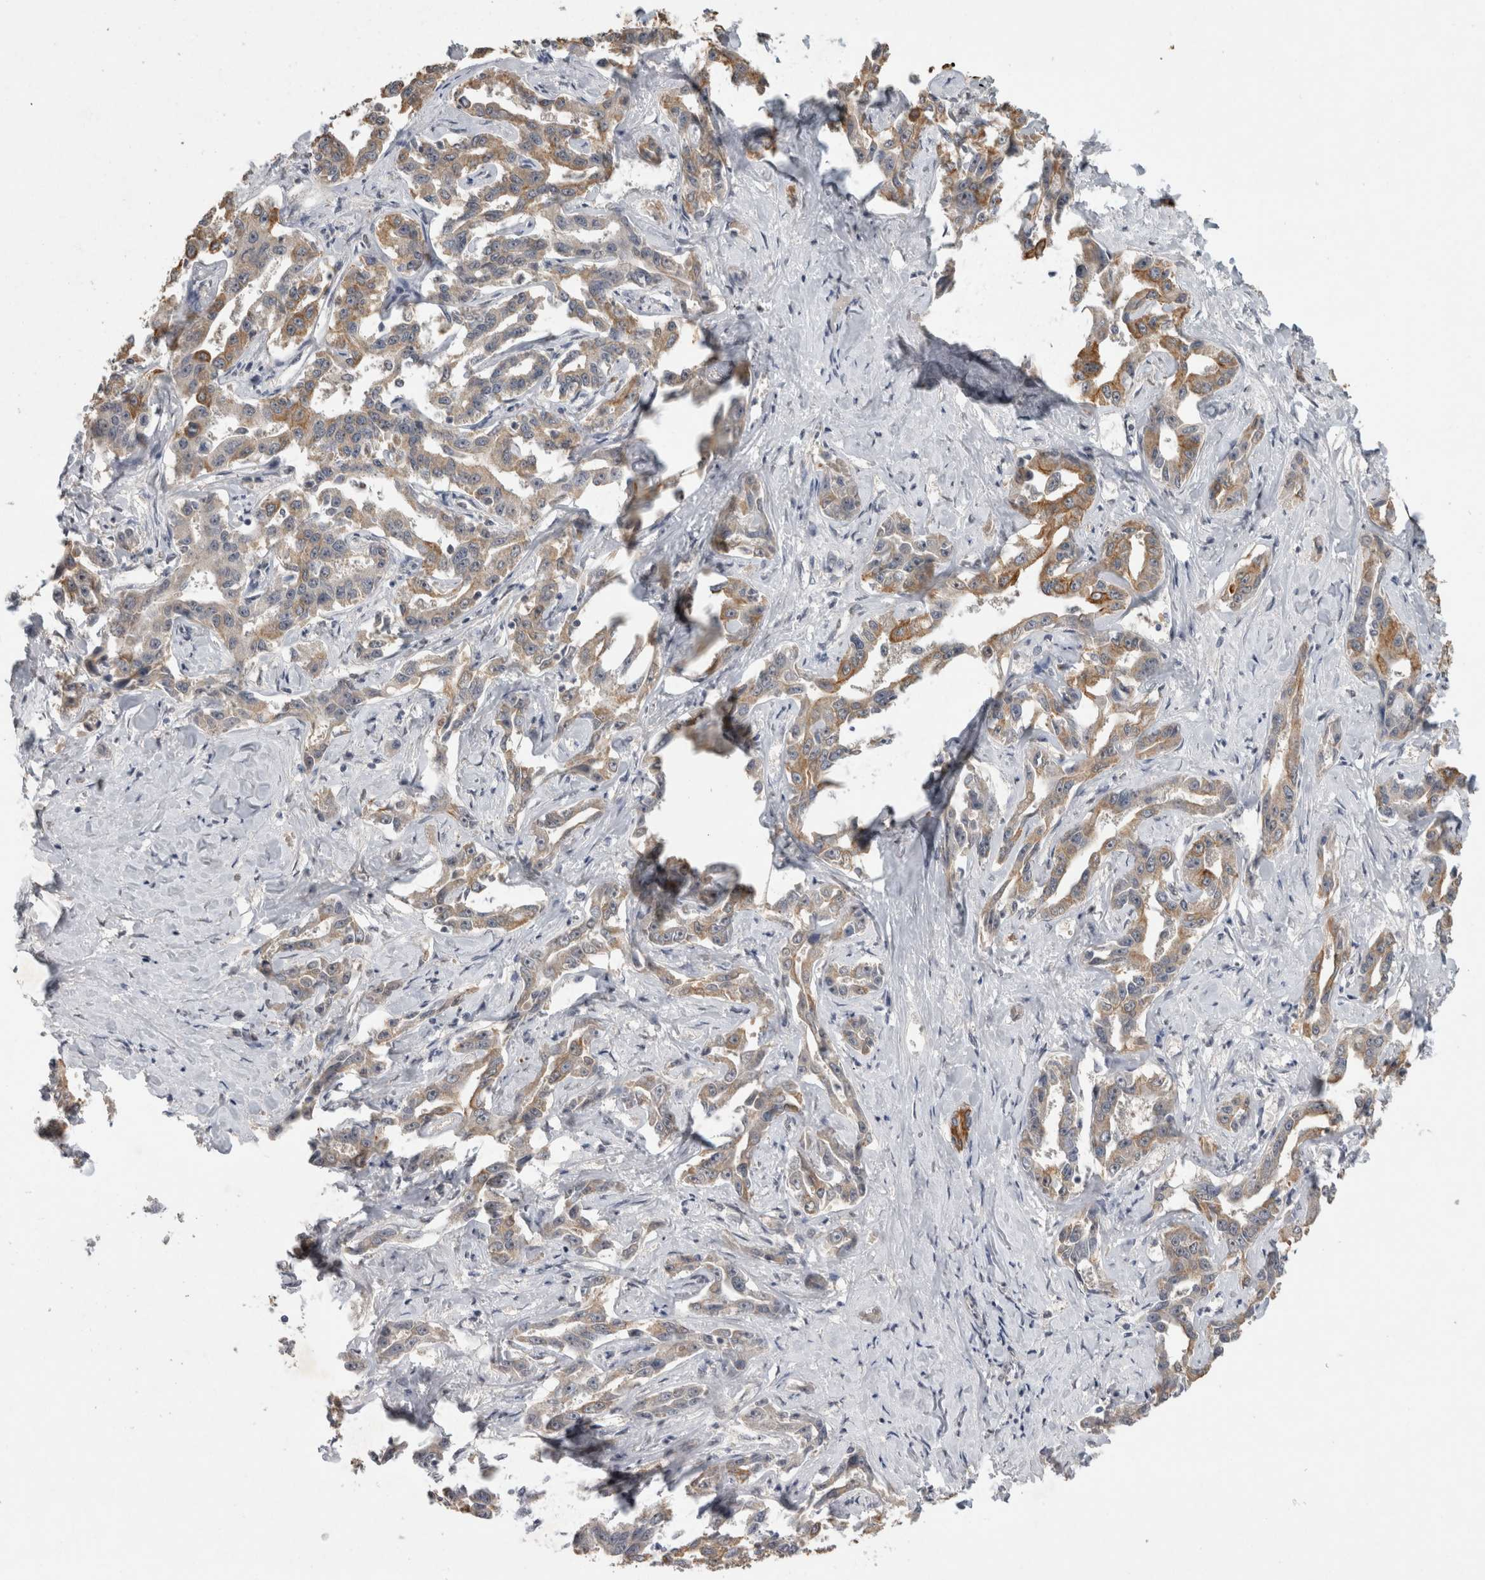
{"staining": {"intensity": "moderate", "quantity": ">75%", "location": "cytoplasmic/membranous"}, "tissue": "liver cancer", "cell_type": "Tumor cells", "image_type": "cancer", "snomed": [{"axis": "morphology", "description": "Cholangiocarcinoma"}, {"axis": "topography", "description": "Liver"}], "caption": "High-power microscopy captured an IHC histopathology image of liver cancer (cholangiocarcinoma), revealing moderate cytoplasmic/membranous staining in approximately >75% of tumor cells.", "gene": "RHPN1", "patient": {"sex": "male", "age": 59}}